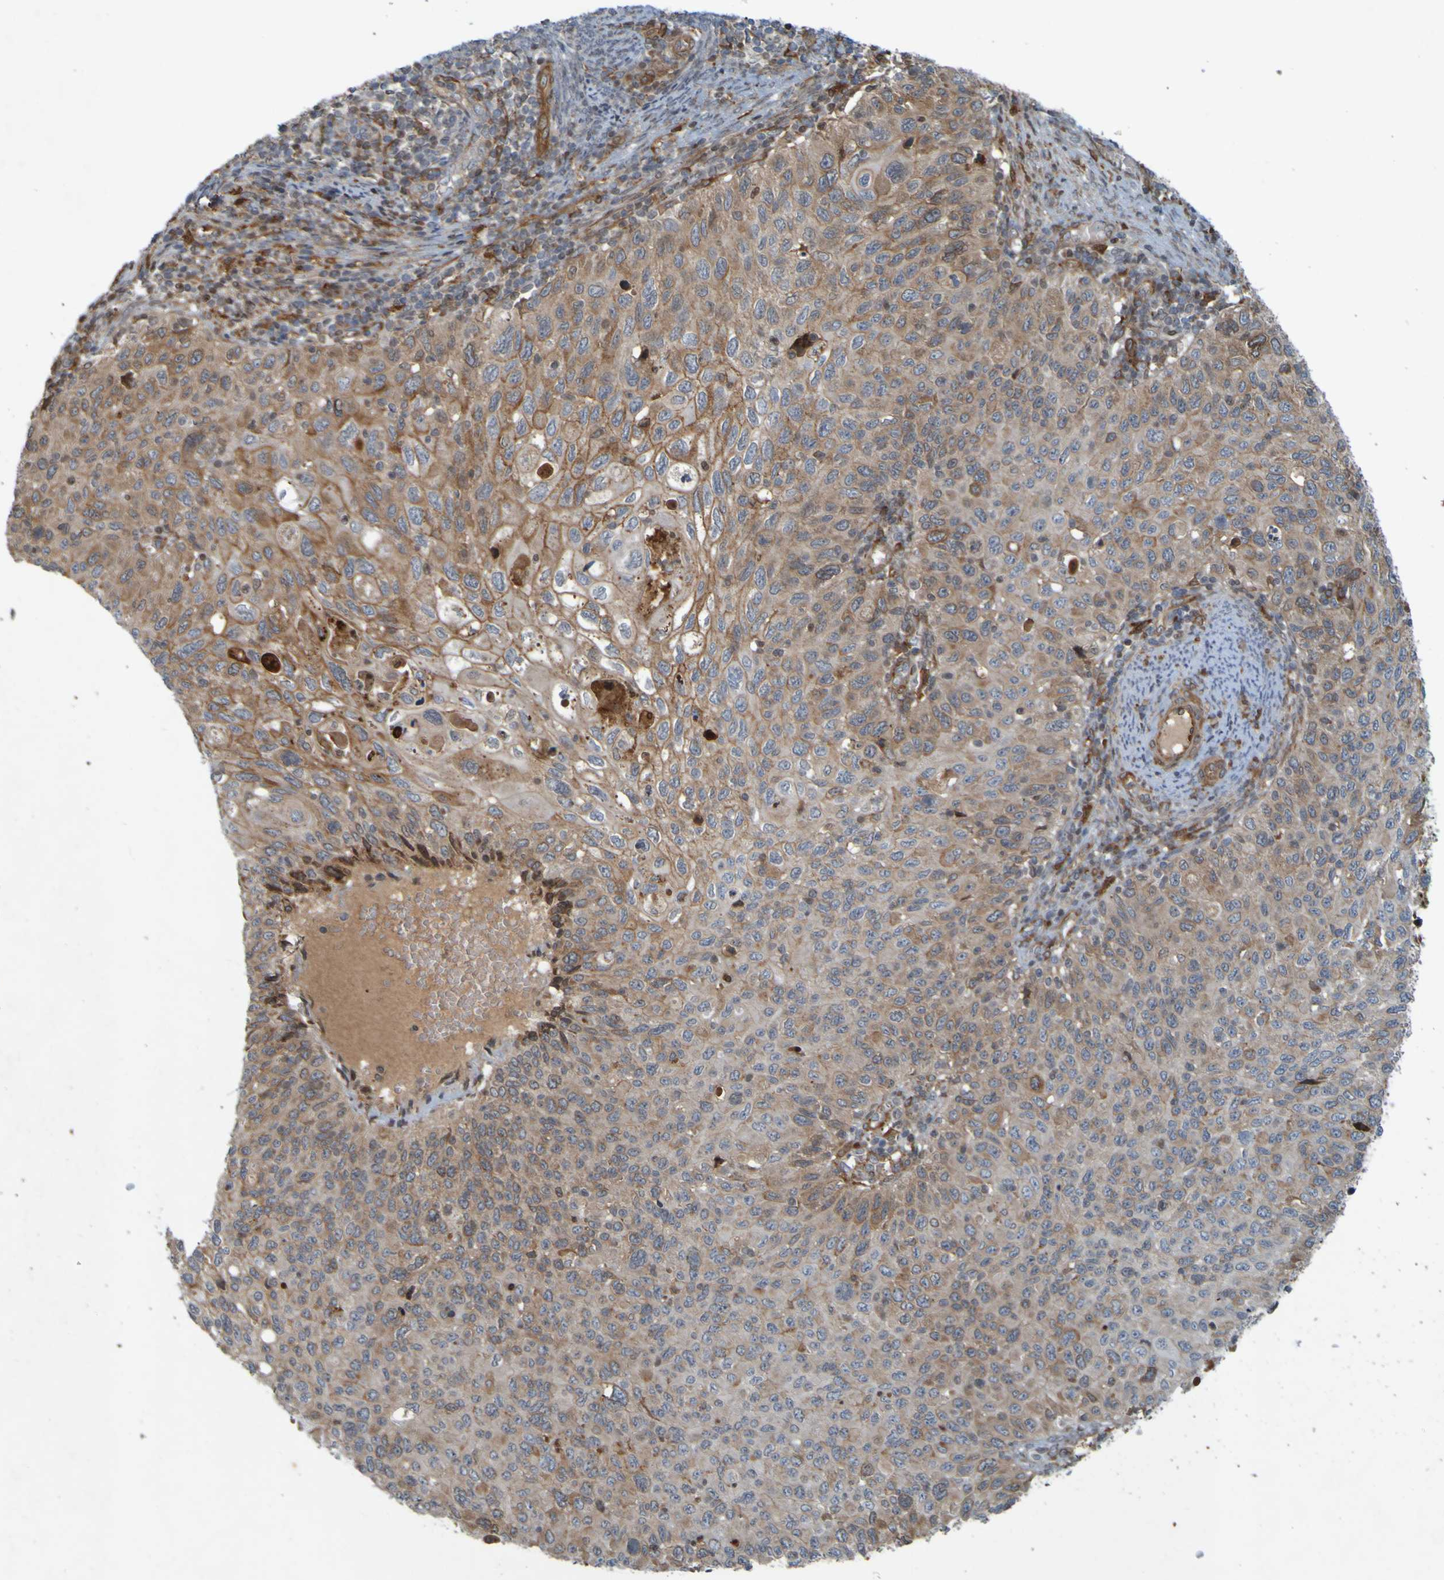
{"staining": {"intensity": "moderate", "quantity": "25%-75%", "location": "cytoplasmic/membranous"}, "tissue": "cervical cancer", "cell_type": "Tumor cells", "image_type": "cancer", "snomed": [{"axis": "morphology", "description": "Squamous cell carcinoma, NOS"}, {"axis": "topography", "description": "Cervix"}], "caption": "This is an image of IHC staining of squamous cell carcinoma (cervical), which shows moderate positivity in the cytoplasmic/membranous of tumor cells.", "gene": "GUCY1A1", "patient": {"sex": "female", "age": 70}}